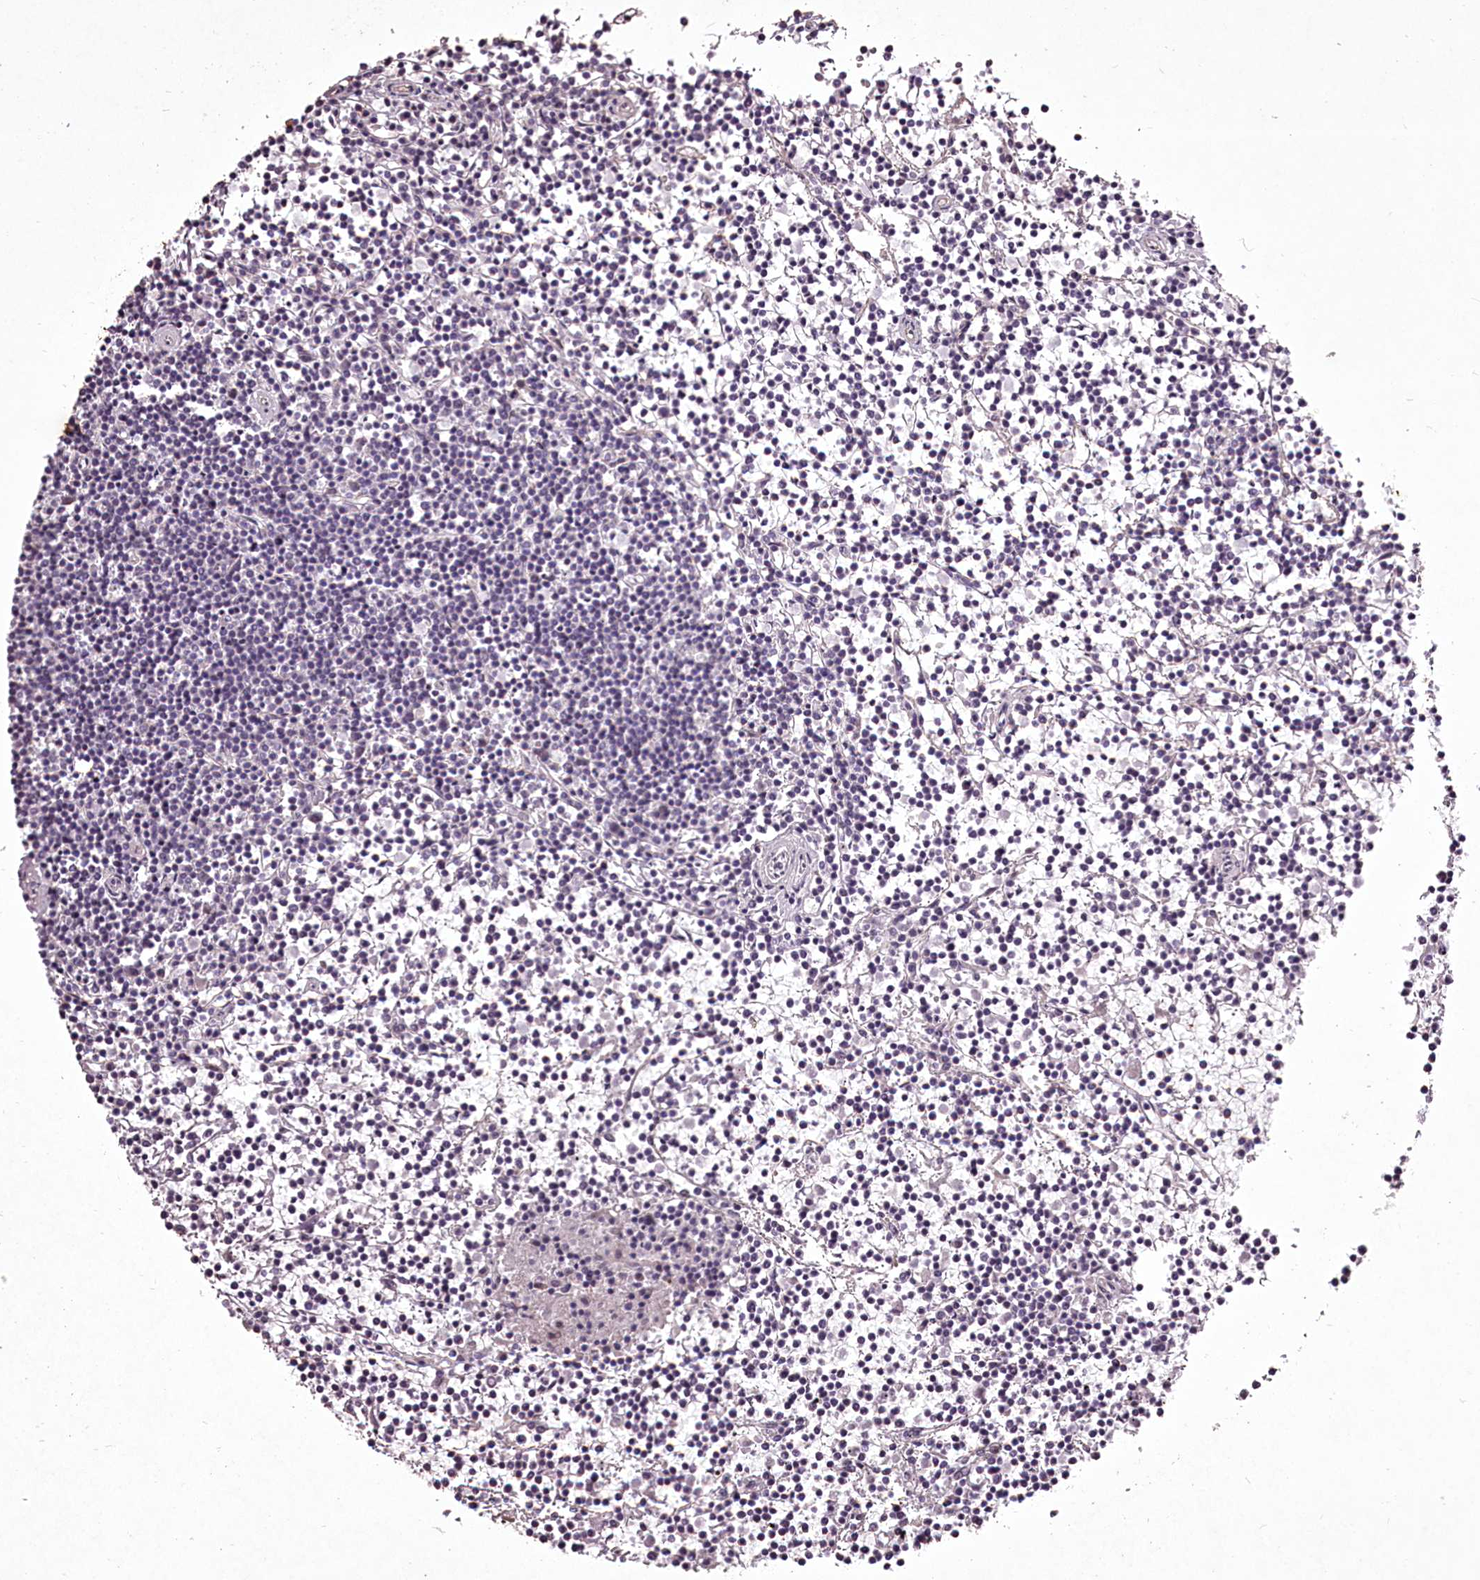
{"staining": {"intensity": "negative", "quantity": "none", "location": "none"}, "tissue": "lymphoma", "cell_type": "Tumor cells", "image_type": "cancer", "snomed": [{"axis": "morphology", "description": "Malignant lymphoma, non-Hodgkin's type, Low grade"}, {"axis": "topography", "description": "Spleen"}], "caption": "There is no significant expression in tumor cells of lymphoma. (DAB immunohistochemistry (IHC) visualized using brightfield microscopy, high magnification).", "gene": "C1orf56", "patient": {"sex": "female", "age": 19}}